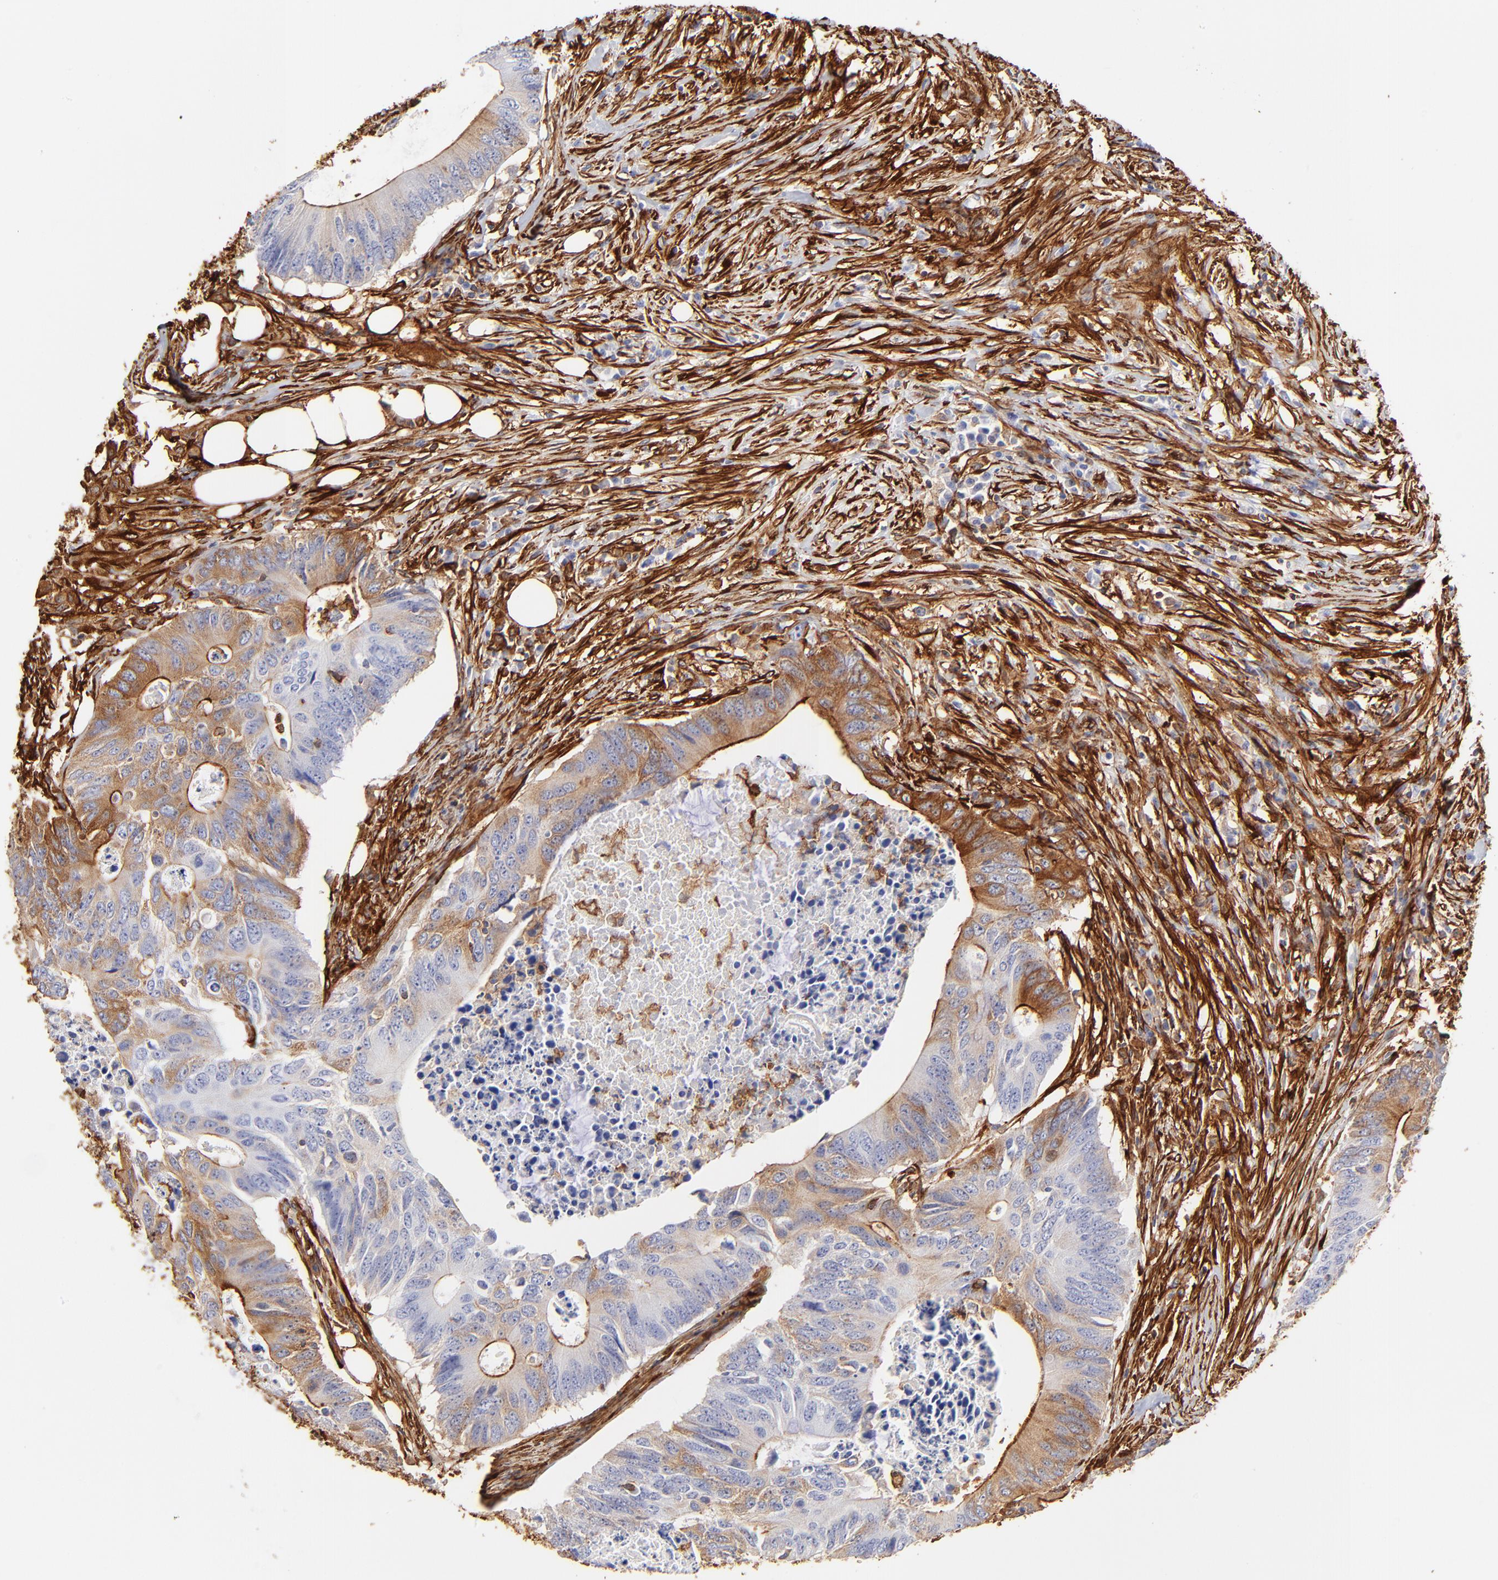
{"staining": {"intensity": "moderate", "quantity": "<25%", "location": "cytoplasmic/membranous"}, "tissue": "colorectal cancer", "cell_type": "Tumor cells", "image_type": "cancer", "snomed": [{"axis": "morphology", "description": "Adenocarcinoma, NOS"}, {"axis": "topography", "description": "Colon"}], "caption": "DAB (3,3'-diaminobenzidine) immunohistochemical staining of human adenocarcinoma (colorectal) exhibits moderate cytoplasmic/membranous protein expression in approximately <25% of tumor cells. Using DAB (3,3'-diaminobenzidine) (brown) and hematoxylin (blue) stains, captured at high magnification using brightfield microscopy.", "gene": "FLNA", "patient": {"sex": "male", "age": 71}}